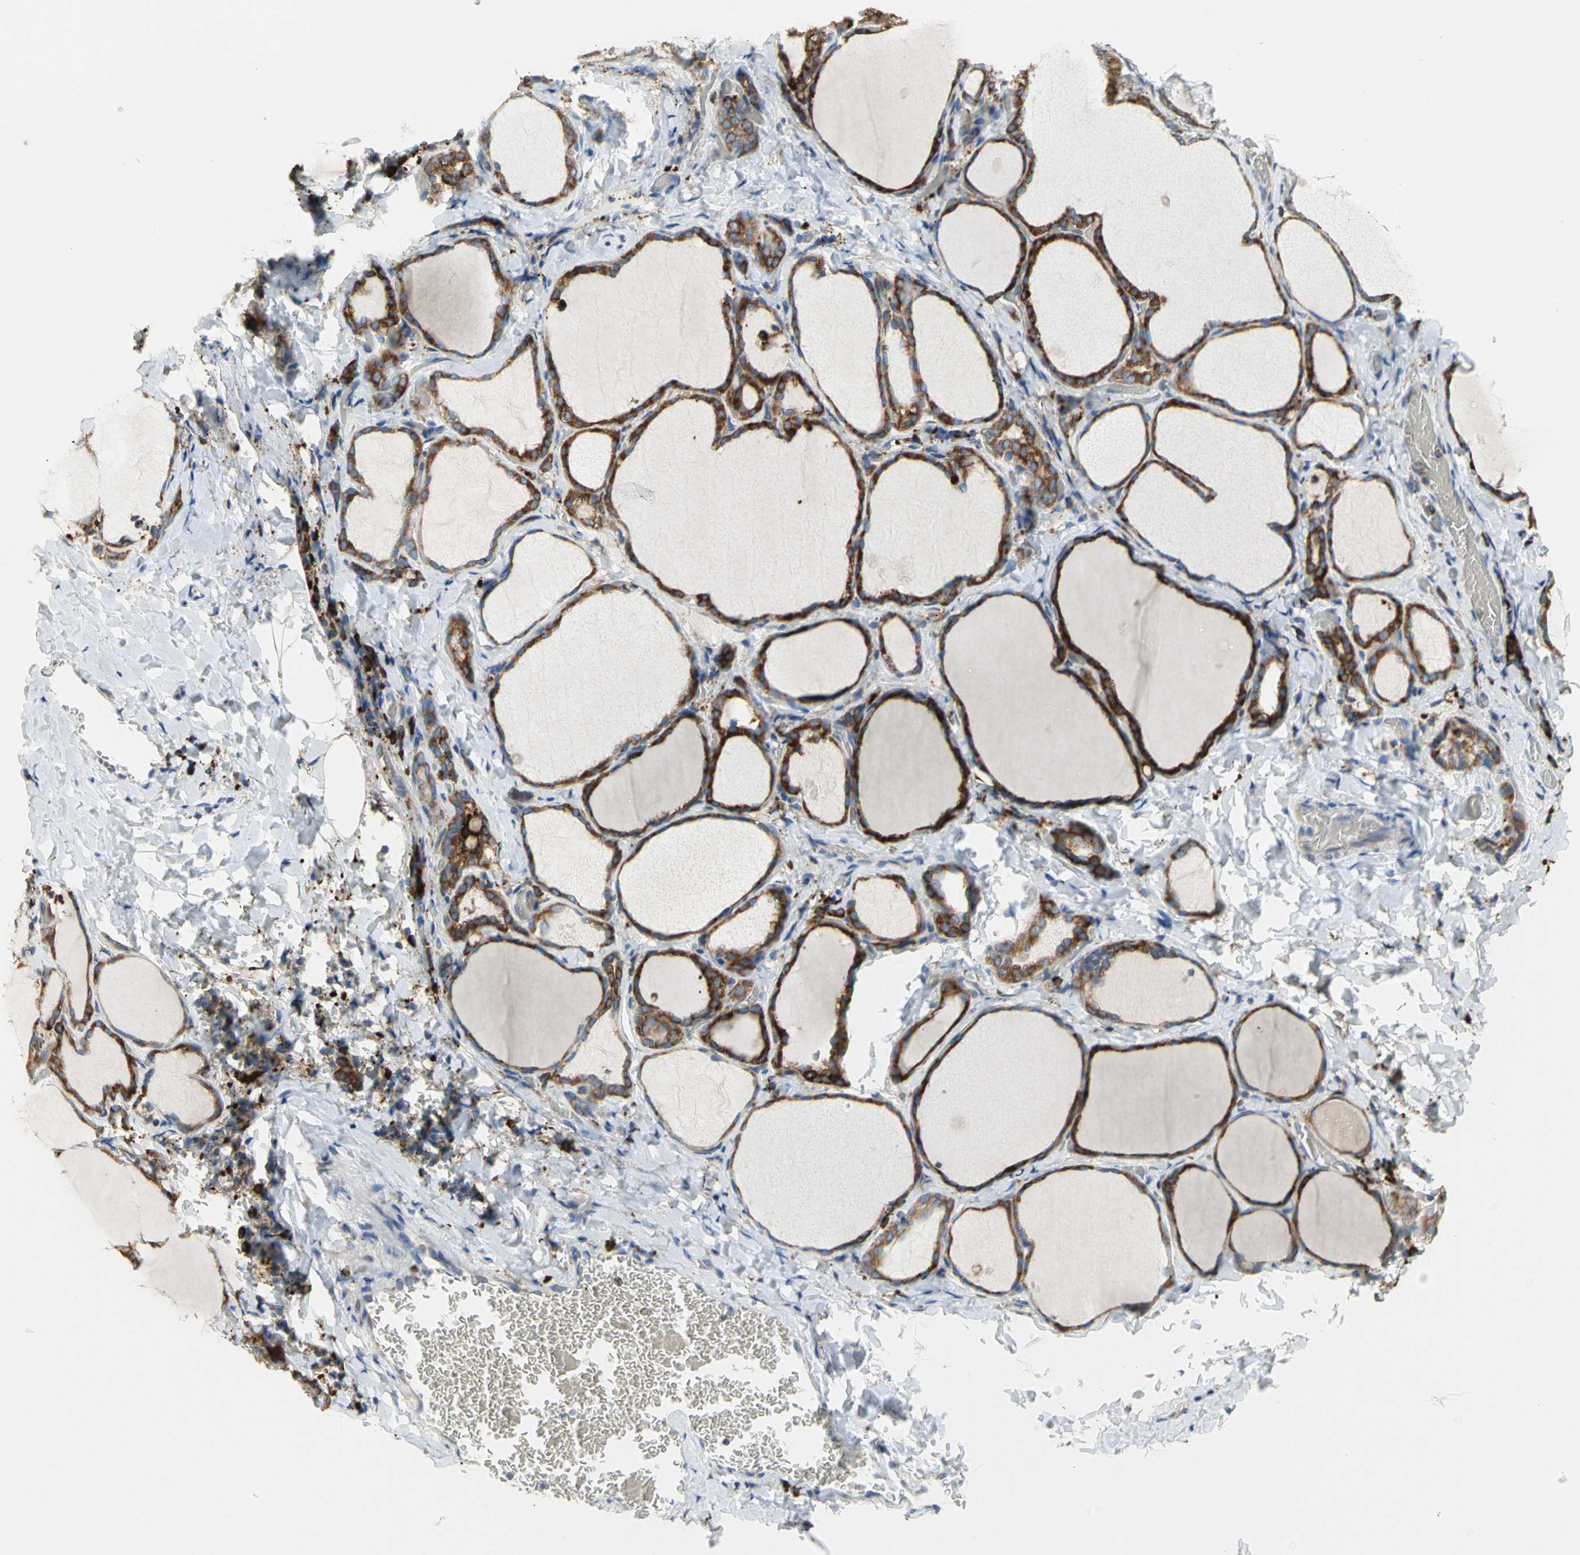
{"staining": {"intensity": "strong", "quantity": ">75%", "location": "cytoplasmic/membranous"}, "tissue": "thyroid gland", "cell_type": "Glandular cells", "image_type": "normal", "snomed": [{"axis": "morphology", "description": "Normal tissue, NOS"}, {"axis": "morphology", "description": "Papillary adenocarcinoma, NOS"}, {"axis": "topography", "description": "Thyroid gland"}], "caption": "A high amount of strong cytoplasmic/membranous positivity is seen in approximately >75% of glandular cells in normal thyroid gland.", "gene": "SDF2L1", "patient": {"sex": "female", "age": 30}}